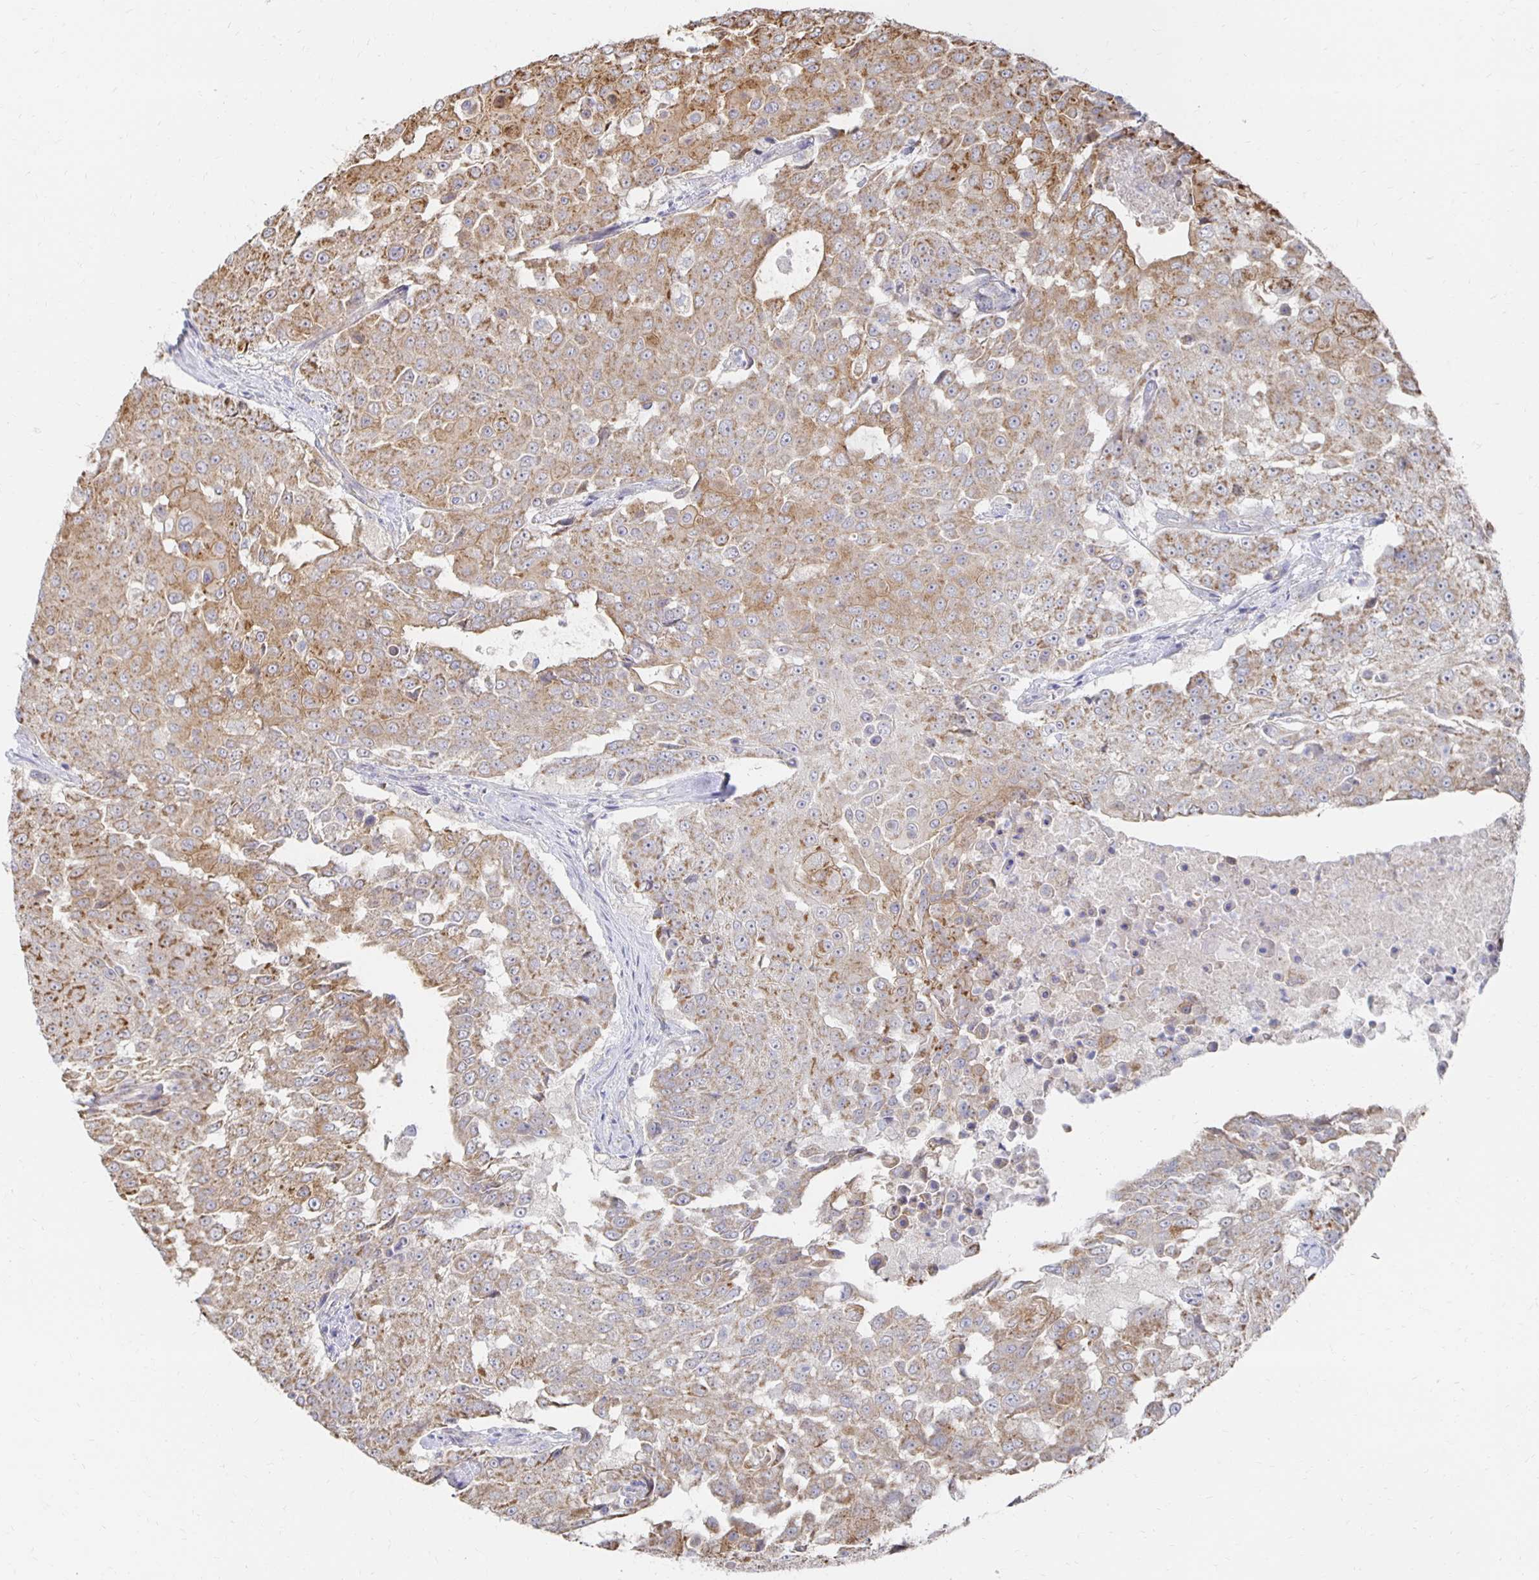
{"staining": {"intensity": "moderate", "quantity": "25%-75%", "location": "cytoplasmic/membranous"}, "tissue": "urothelial cancer", "cell_type": "Tumor cells", "image_type": "cancer", "snomed": [{"axis": "morphology", "description": "Urothelial carcinoma, High grade"}, {"axis": "topography", "description": "Urinary bladder"}], "caption": "The photomicrograph demonstrates a brown stain indicating the presence of a protein in the cytoplasmic/membranous of tumor cells in urothelial carcinoma (high-grade).", "gene": "NKX2-8", "patient": {"sex": "female", "age": 63}}